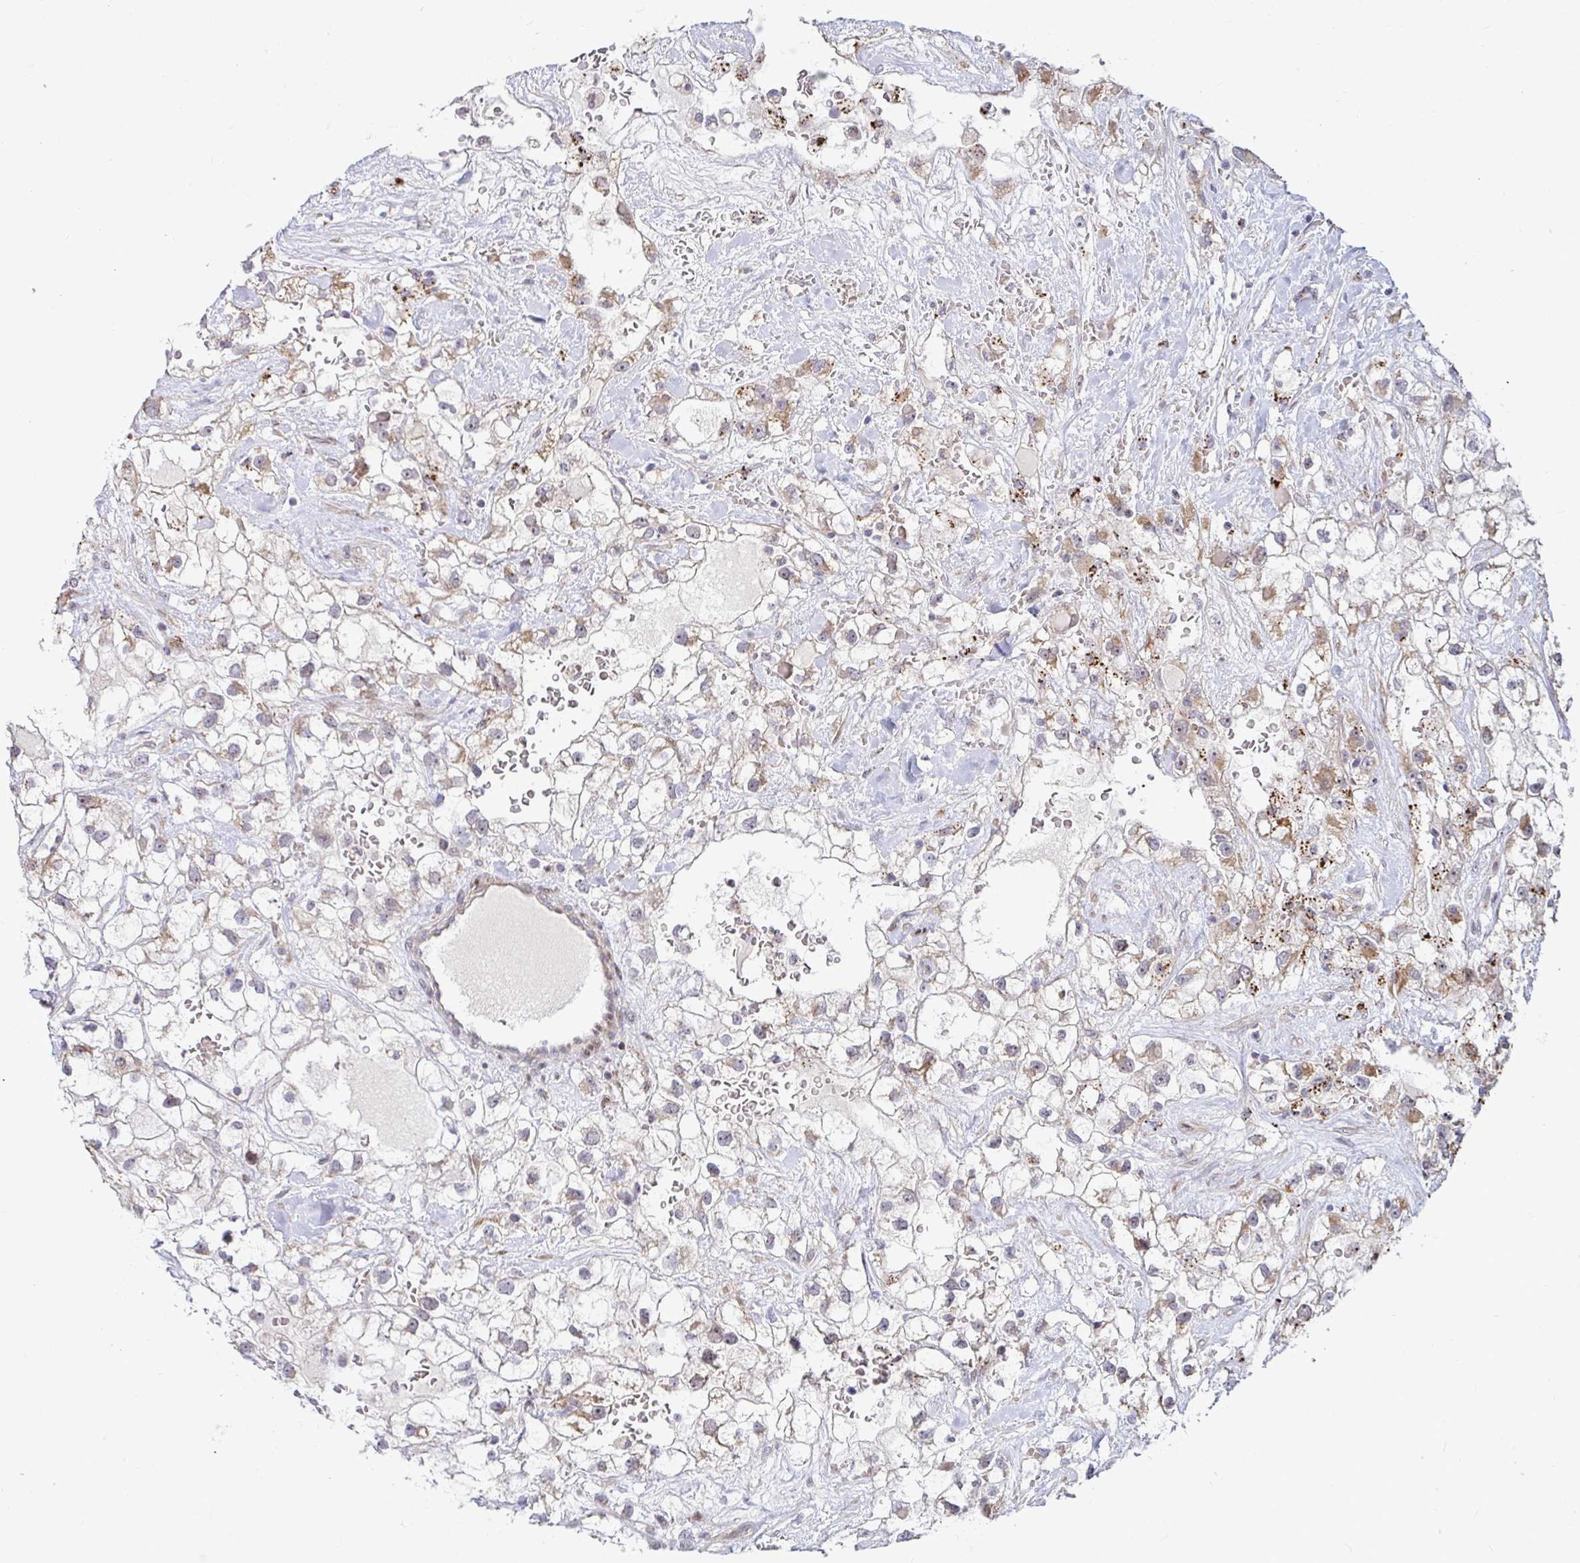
{"staining": {"intensity": "moderate", "quantity": "<25%", "location": "cytoplasmic/membranous"}, "tissue": "renal cancer", "cell_type": "Tumor cells", "image_type": "cancer", "snomed": [{"axis": "morphology", "description": "Adenocarcinoma, NOS"}, {"axis": "topography", "description": "Kidney"}], "caption": "A high-resolution histopathology image shows IHC staining of adenocarcinoma (renal), which reveals moderate cytoplasmic/membranous expression in approximately <25% of tumor cells.", "gene": "DZIP1", "patient": {"sex": "male", "age": 59}}